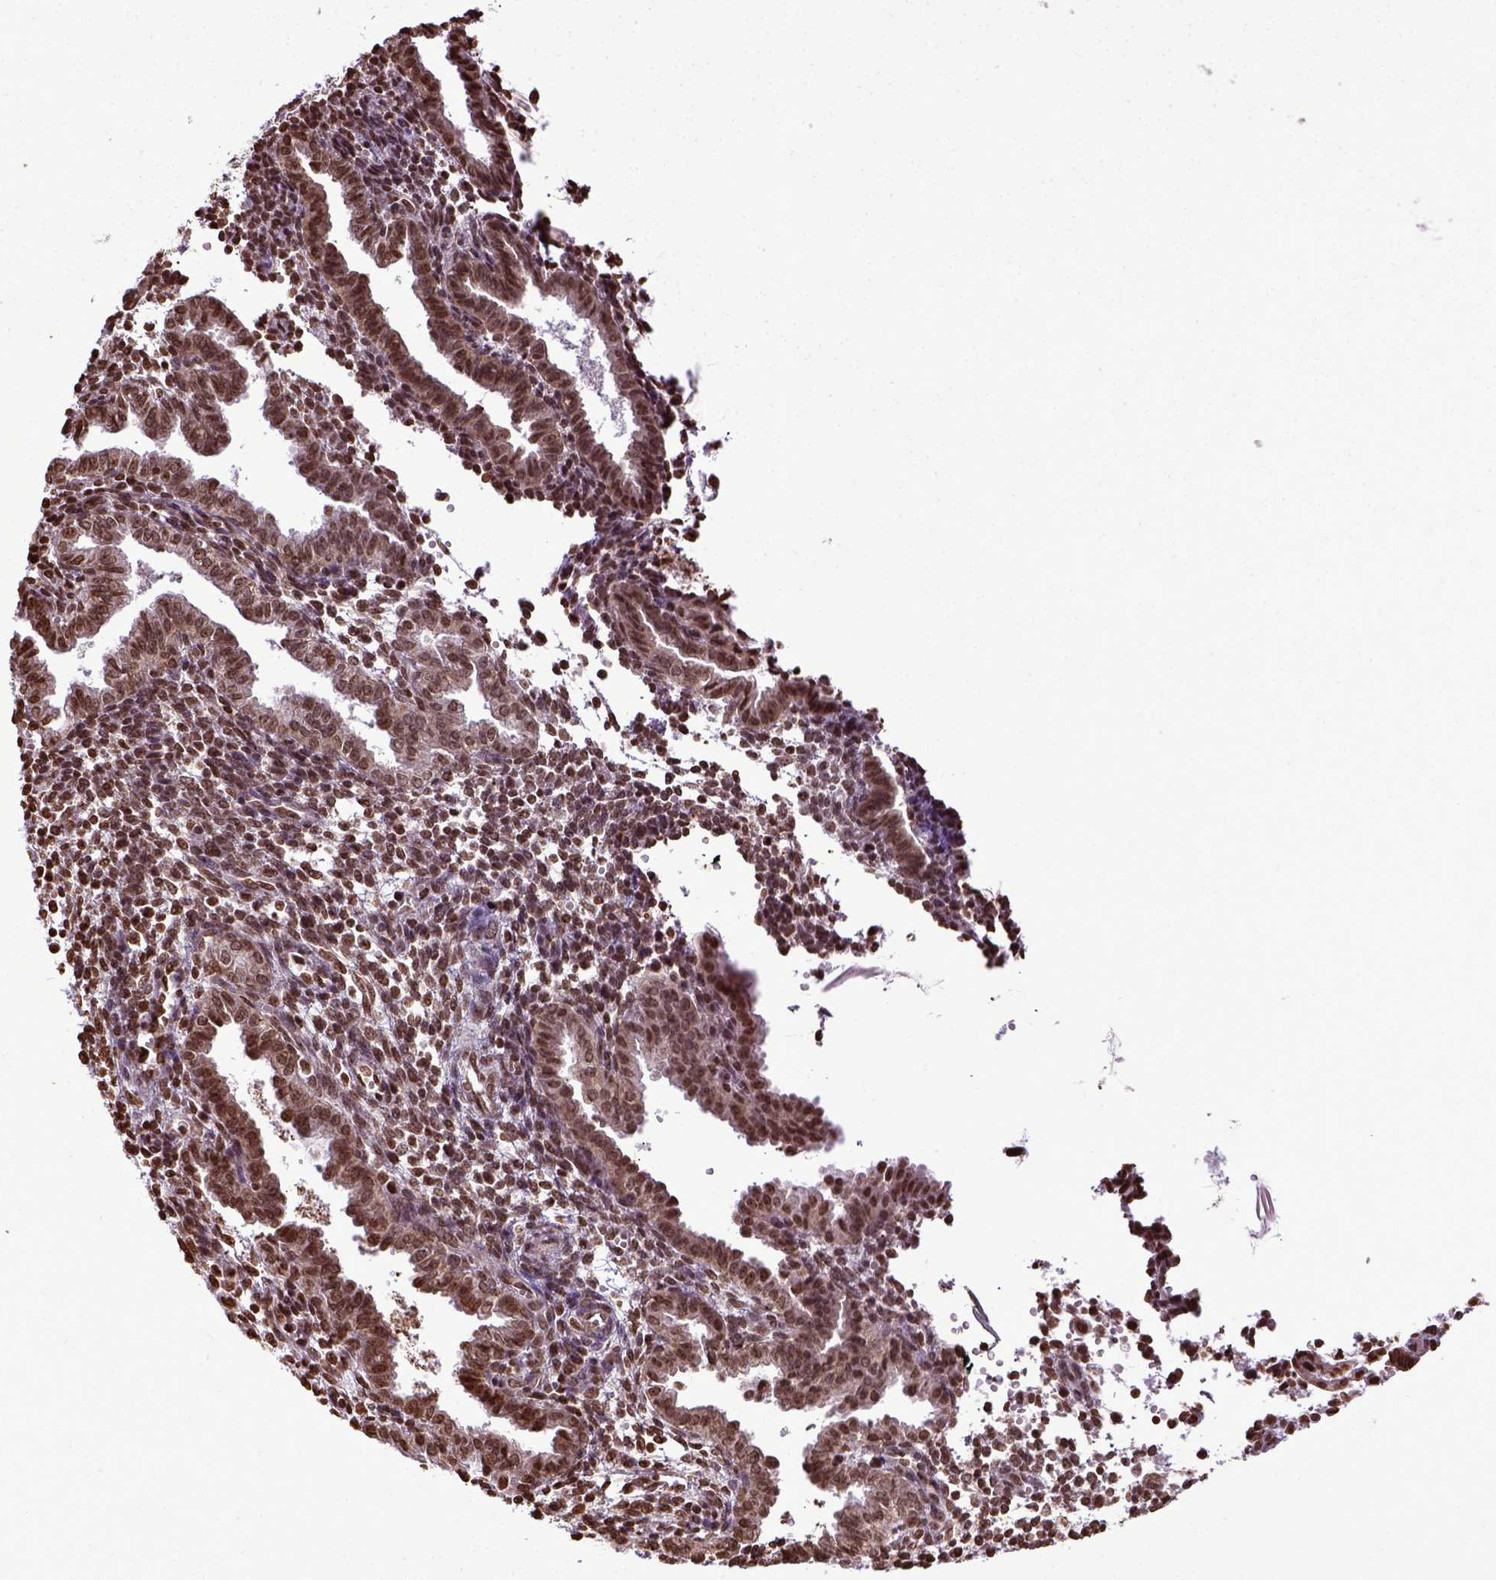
{"staining": {"intensity": "moderate", "quantity": ">75%", "location": "nuclear"}, "tissue": "endometrium", "cell_type": "Cells in endometrial stroma", "image_type": "normal", "snomed": [{"axis": "morphology", "description": "Normal tissue, NOS"}, {"axis": "topography", "description": "Endometrium"}], "caption": "Human endometrium stained with a brown dye shows moderate nuclear positive positivity in approximately >75% of cells in endometrial stroma.", "gene": "ZNF75D", "patient": {"sex": "female", "age": 37}}